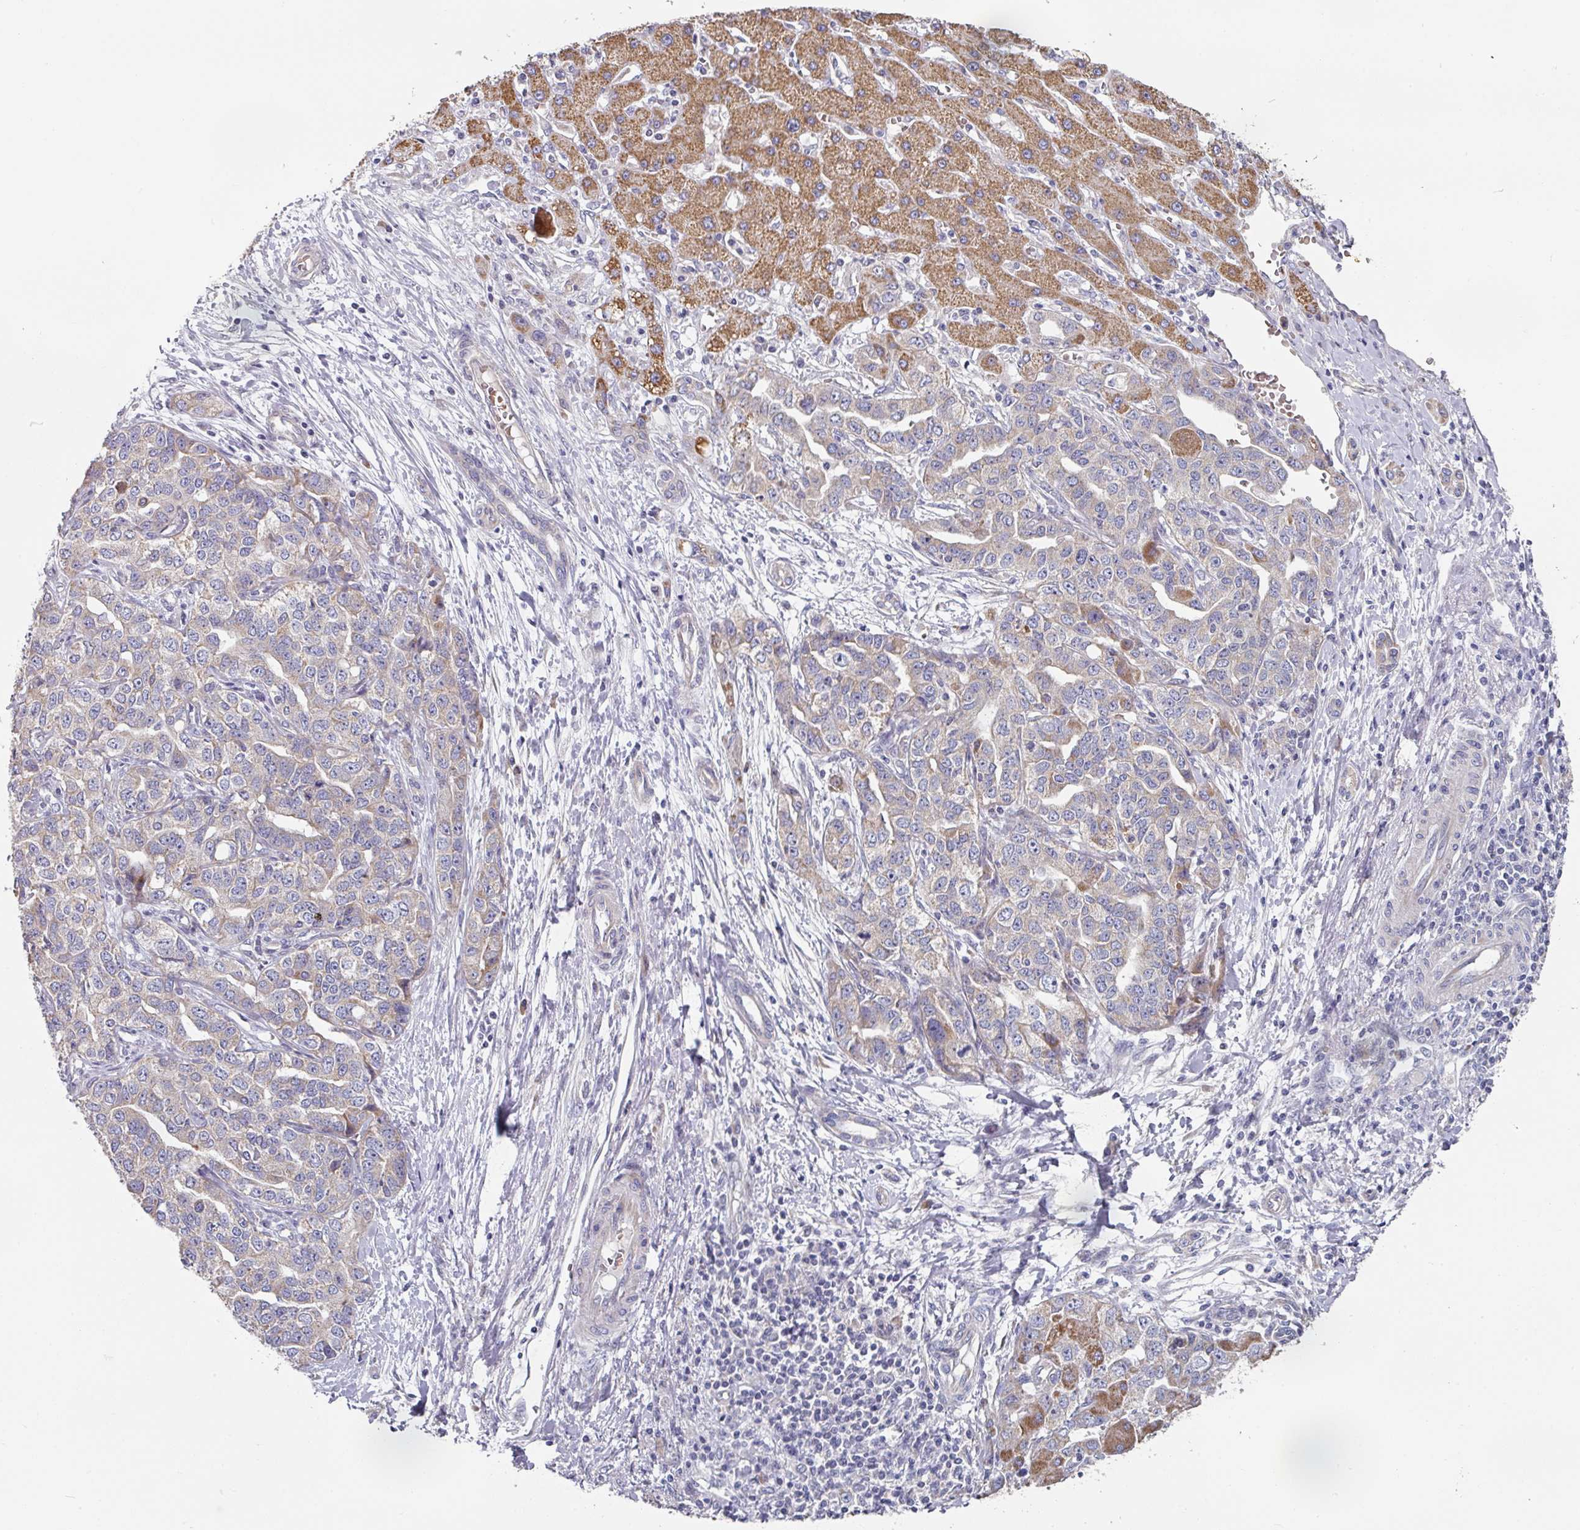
{"staining": {"intensity": "weak", "quantity": "<25%", "location": "cytoplasmic/membranous"}, "tissue": "liver cancer", "cell_type": "Tumor cells", "image_type": "cancer", "snomed": [{"axis": "morphology", "description": "Cholangiocarcinoma"}, {"axis": "topography", "description": "Liver"}], "caption": "Immunohistochemistry micrograph of liver cholangiocarcinoma stained for a protein (brown), which displays no staining in tumor cells. (DAB IHC visualized using brightfield microscopy, high magnification).", "gene": "PYROXD2", "patient": {"sex": "male", "age": 59}}